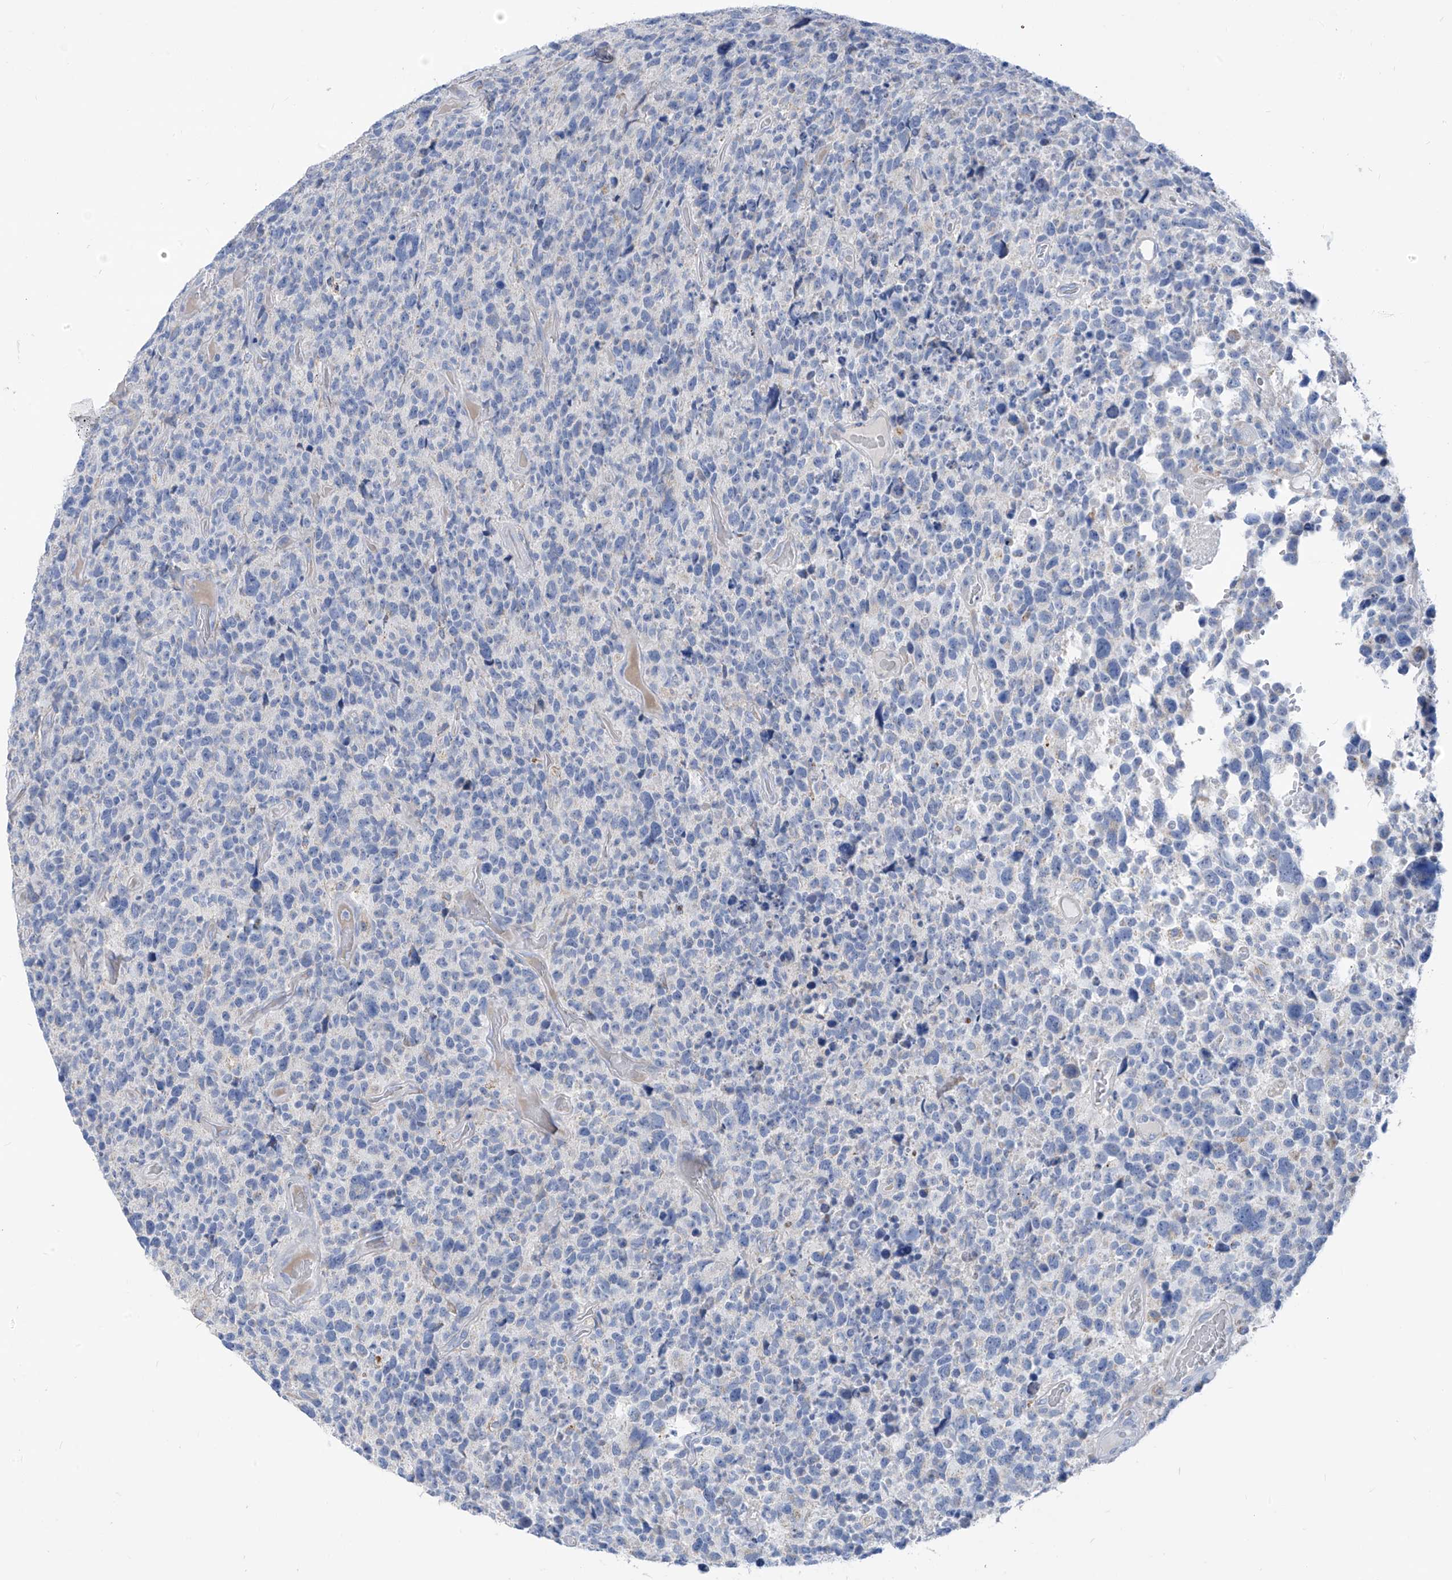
{"staining": {"intensity": "negative", "quantity": "none", "location": "none"}, "tissue": "glioma", "cell_type": "Tumor cells", "image_type": "cancer", "snomed": [{"axis": "morphology", "description": "Glioma, malignant, High grade"}, {"axis": "topography", "description": "Brain"}], "caption": "IHC of malignant glioma (high-grade) shows no expression in tumor cells. The staining is performed using DAB brown chromogen with nuclei counter-stained in using hematoxylin.", "gene": "ZNF404", "patient": {"sex": "male", "age": 69}}